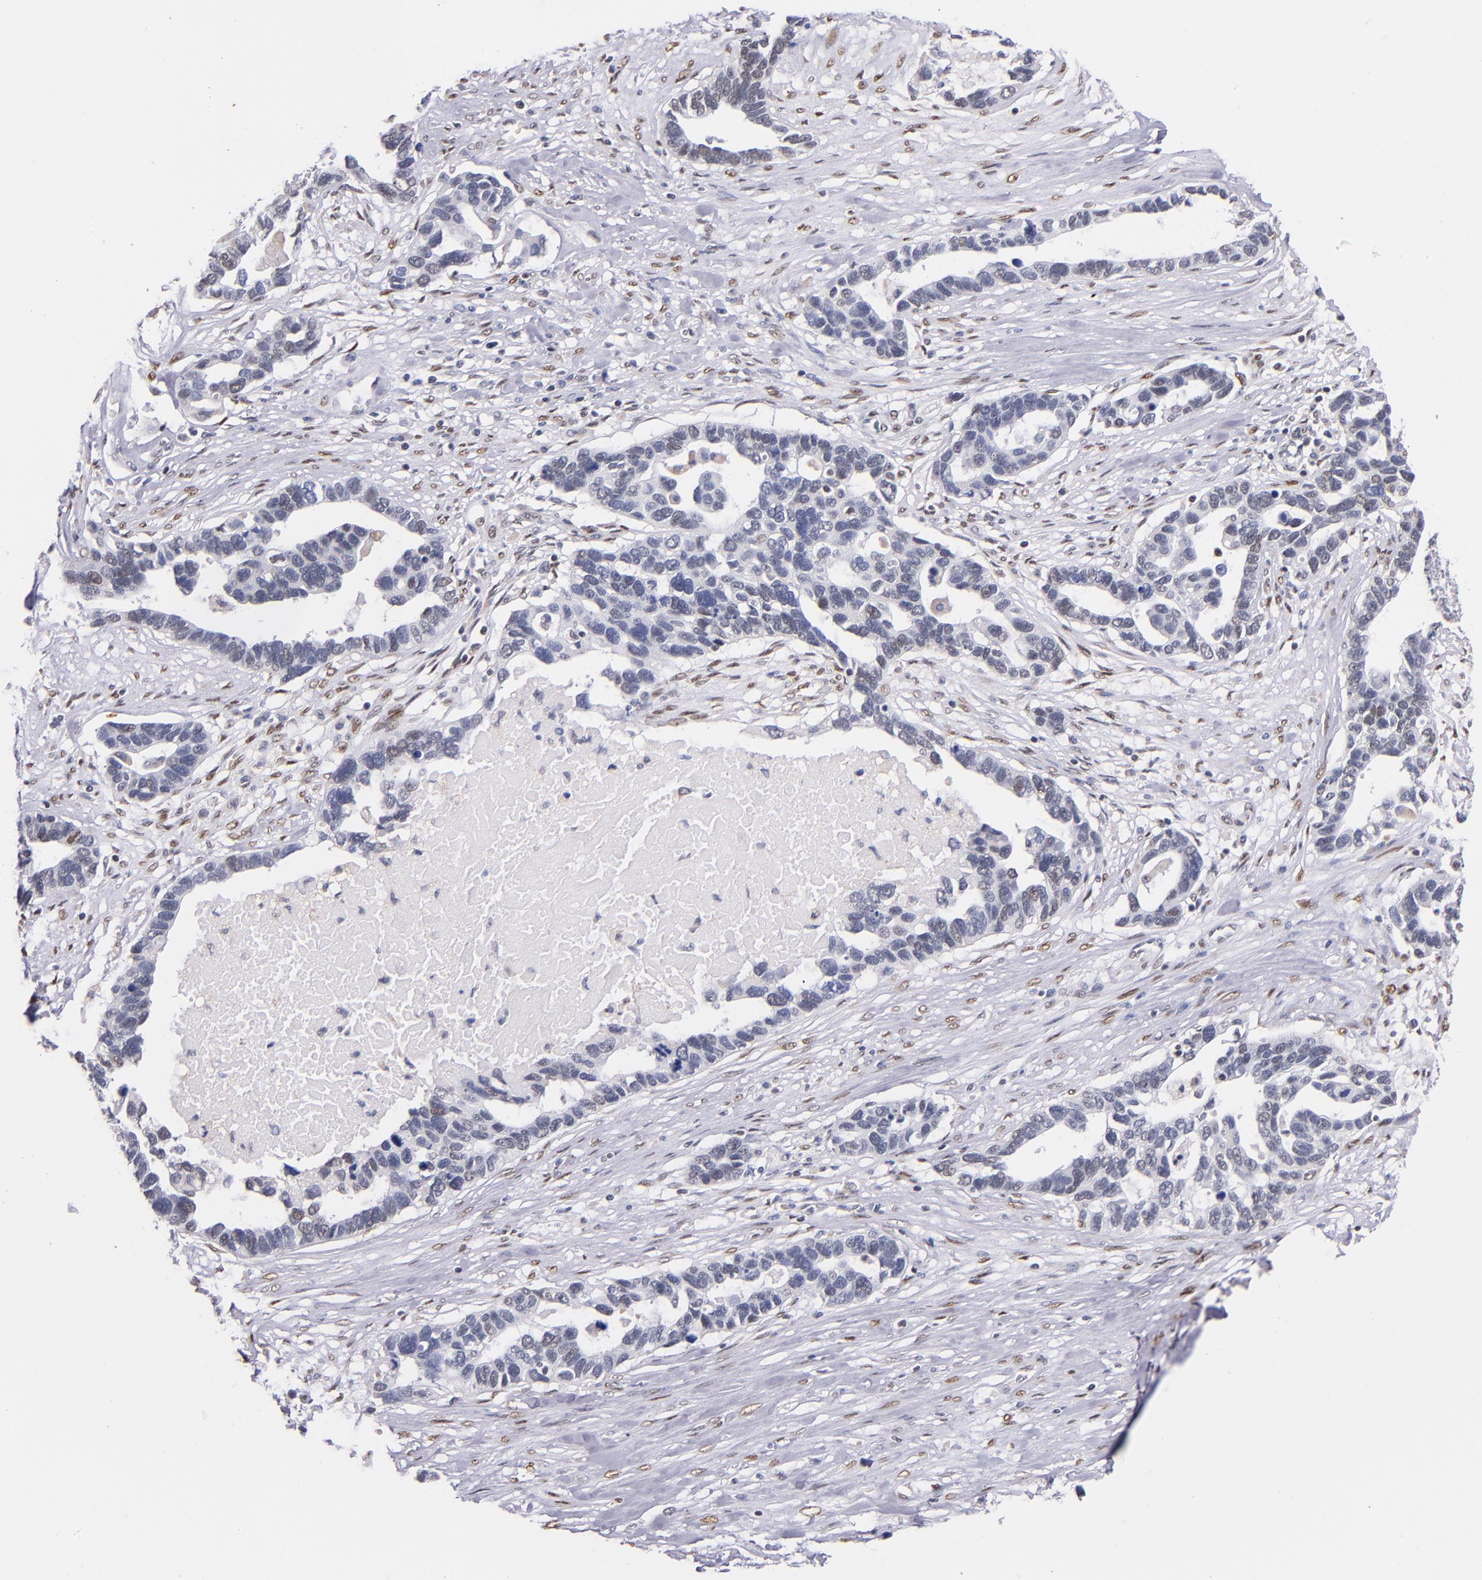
{"staining": {"intensity": "weak", "quantity": "<25%", "location": "nuclear"}, "tissue": "ovarian cancer", "cell_type": "Tumor cells", "image_type": "cancer", "snomed": [{"axis": "morphology", "description": "Cystadenocarcinoma, serous, NOS"}, {"axis": "topography", "description": "Ovary"}], "caption": "This is an IHC image of human serous cystadenocarcinoma (ovarian). There is no positivity in tumor cells.", "gene": "SRF", "patient": {"sex": "female", "age": 54}}